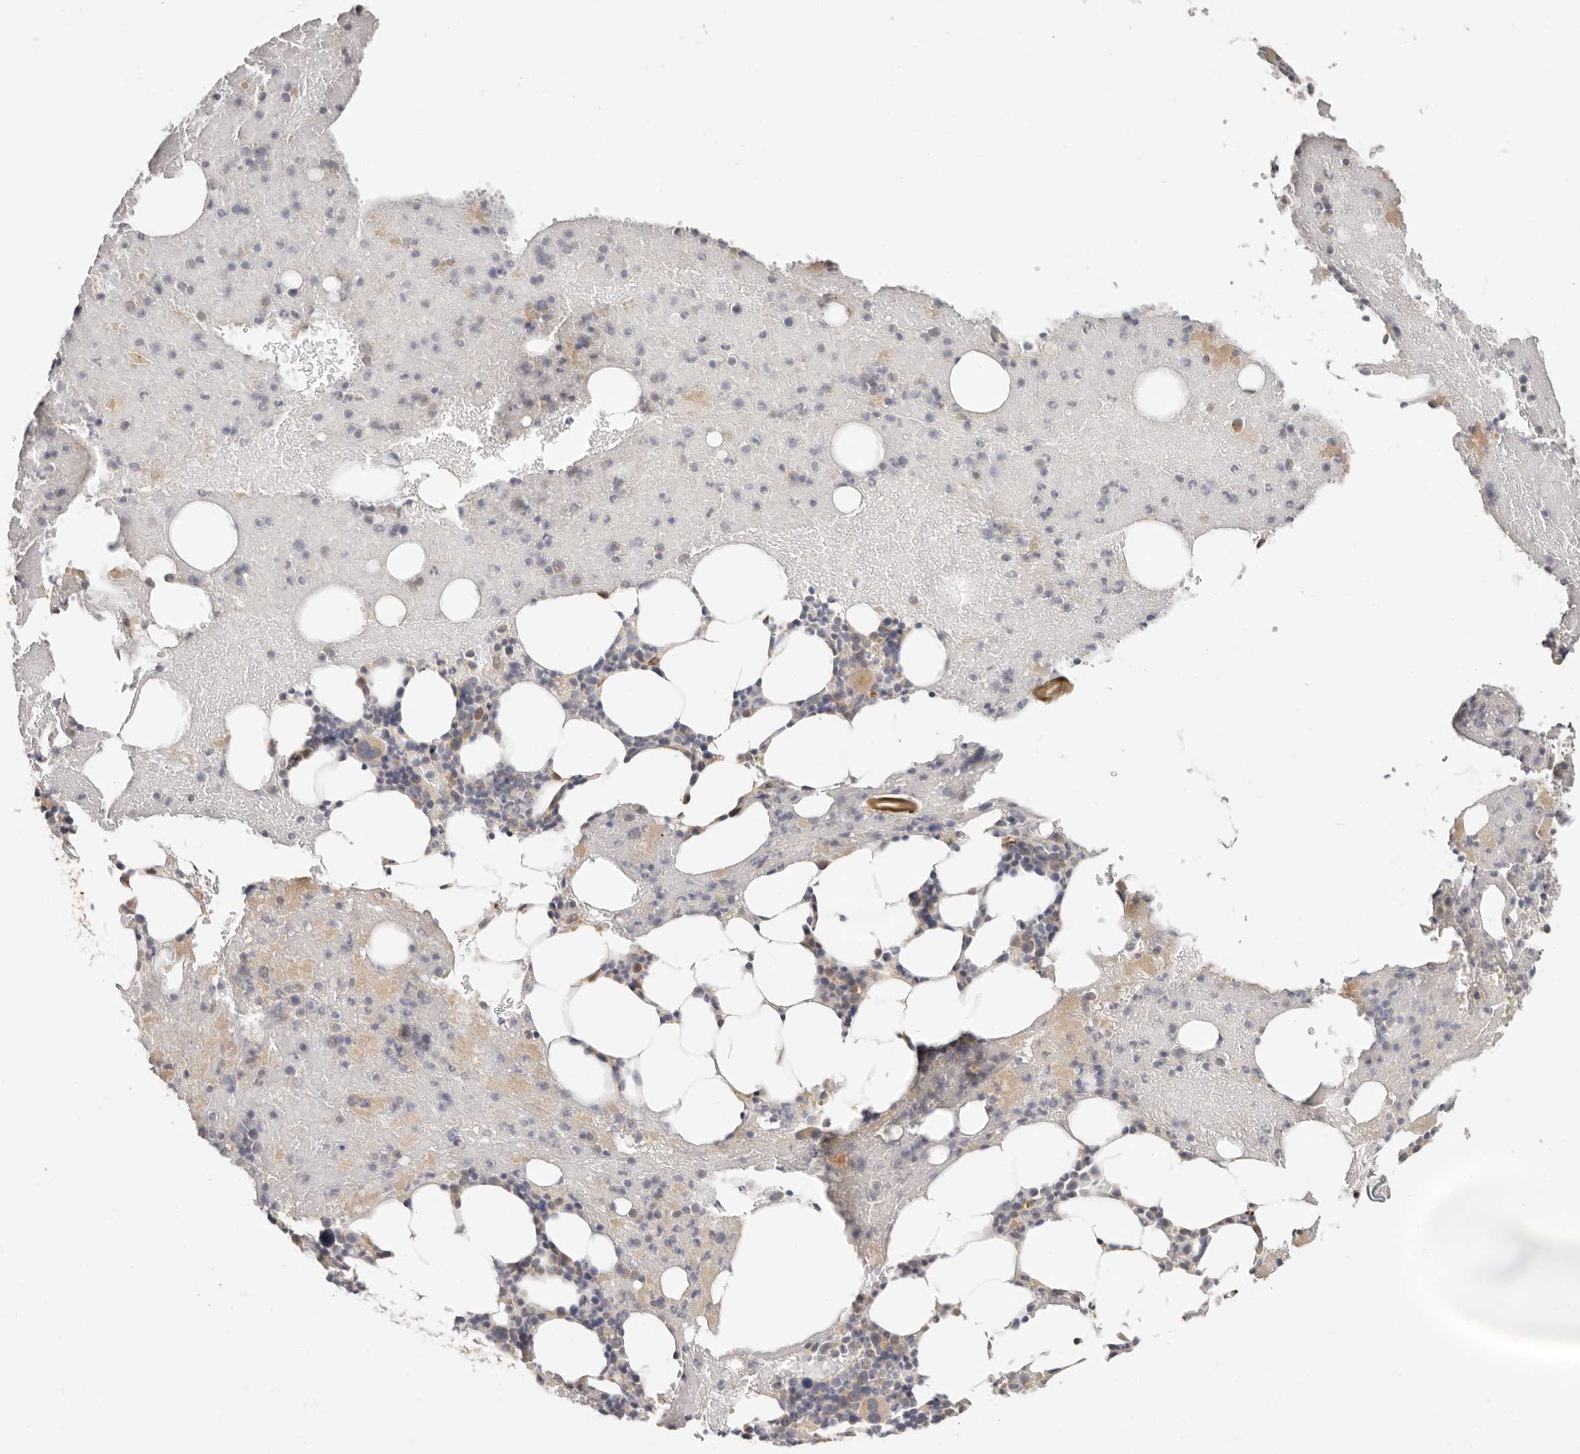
{"staining": {"intensity": "weak", "quantity": "<25%", "location": "cytoplasmic/membranous"}, "tissue": "bone marrow", "cell_type": "Hematopoietic cells", "image_type": "normal", "snomed": [{"axis": "morphology", "description": "Normal tissue, NOS"}, {"axis": "topography", "description": "Bone marrow"}], "caption": "This is an immunohistochemistry photomicrograph of benign bone marrow. There is no staining in hematopoietic cells.", "gene": "SPRING1", "patient": {"sex": "female", "age": 54}}